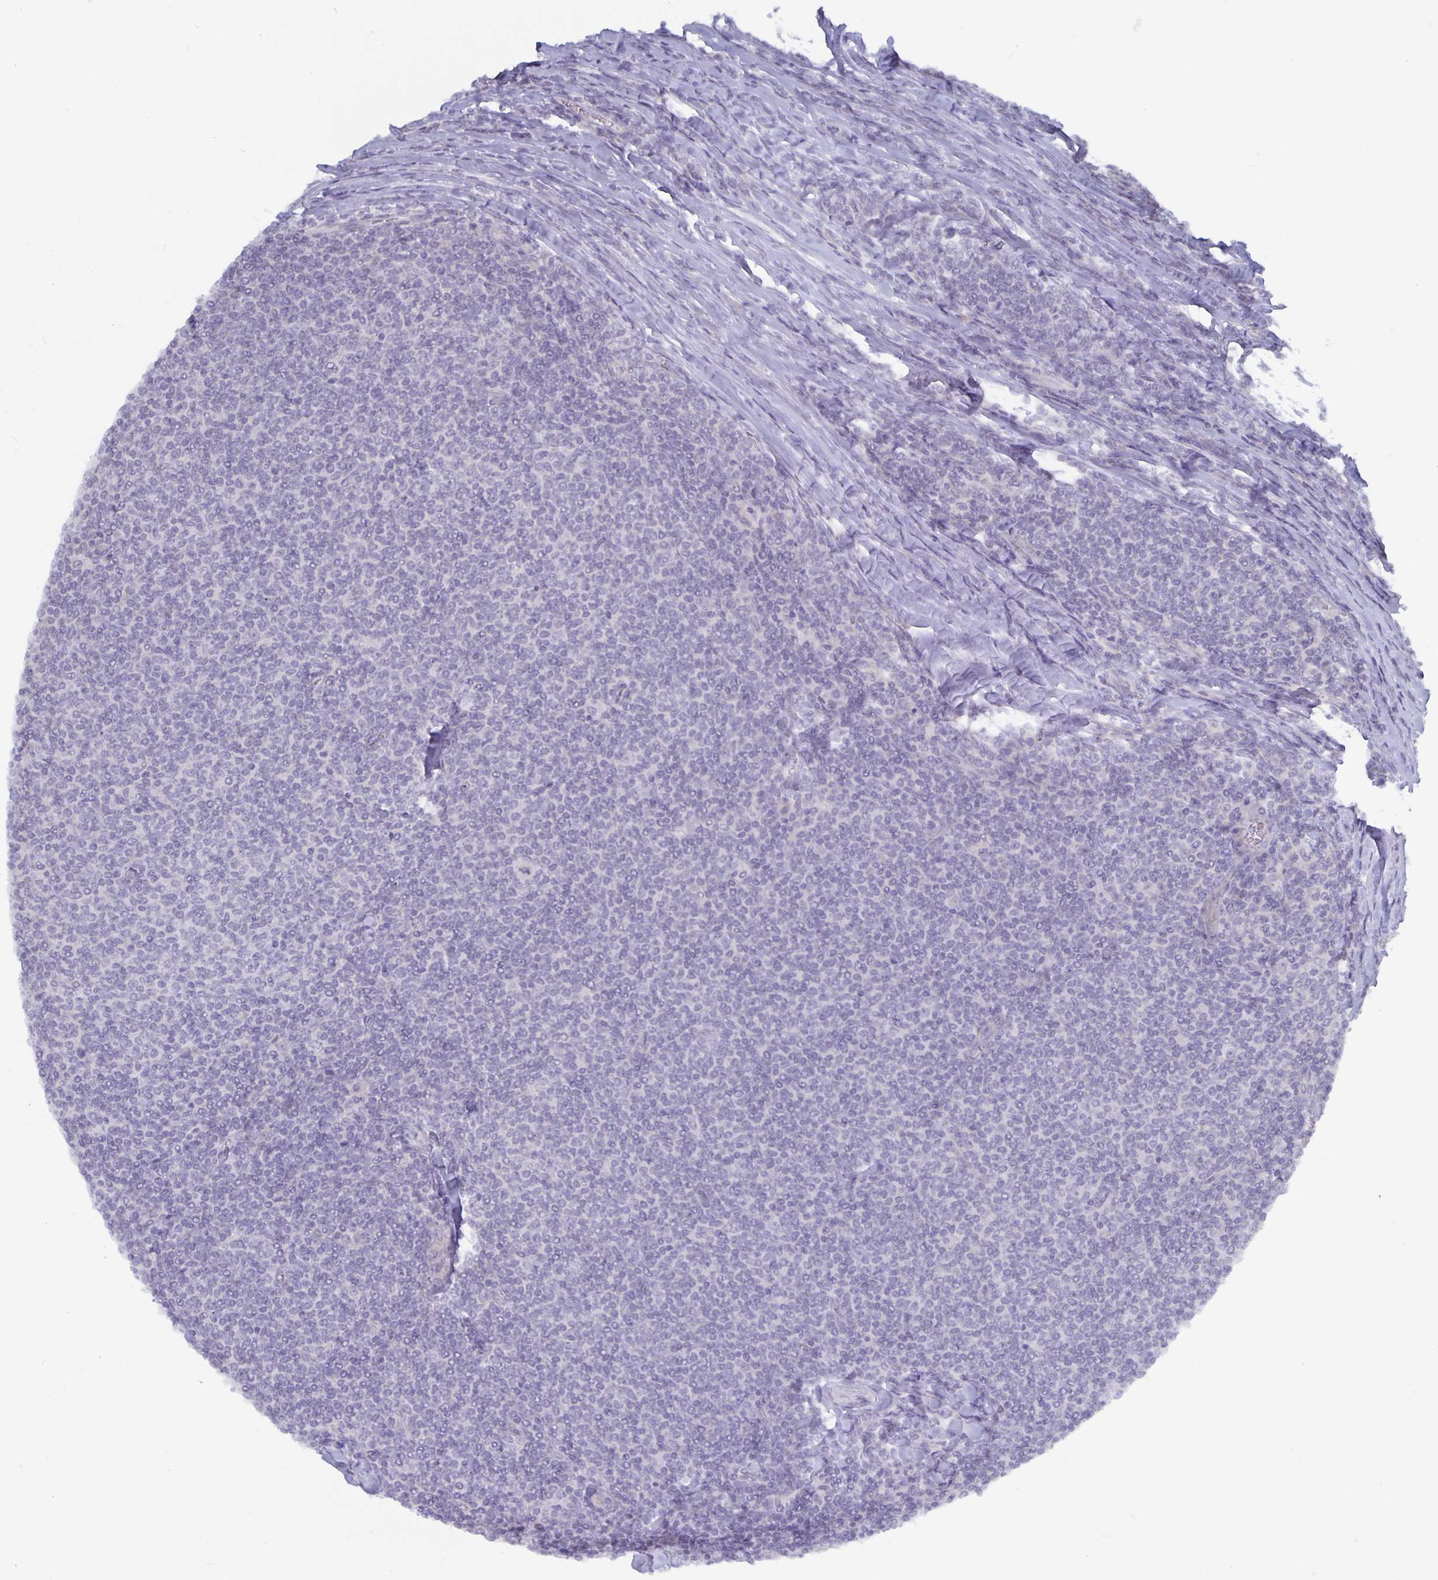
{"staining": {"intensity": "negative", "quantity": "none", "location": "none"}, "tissue": "lymphoma", "cell_type": "Tumor cells", "image_type": "cancer", "snomed": [{"axis": "morphology", "description": "Malignant lymphoma, non-Hodgkin's type, Low grade"}, {"axis": "topography", "description": "Lymph node"}], "caption": "Tumor cells show no significant protein positivity in lymphoma. Nuclei are stained in blue.", "gene": "PLCB3", "patient": {"sex": "male", "age": 52}}